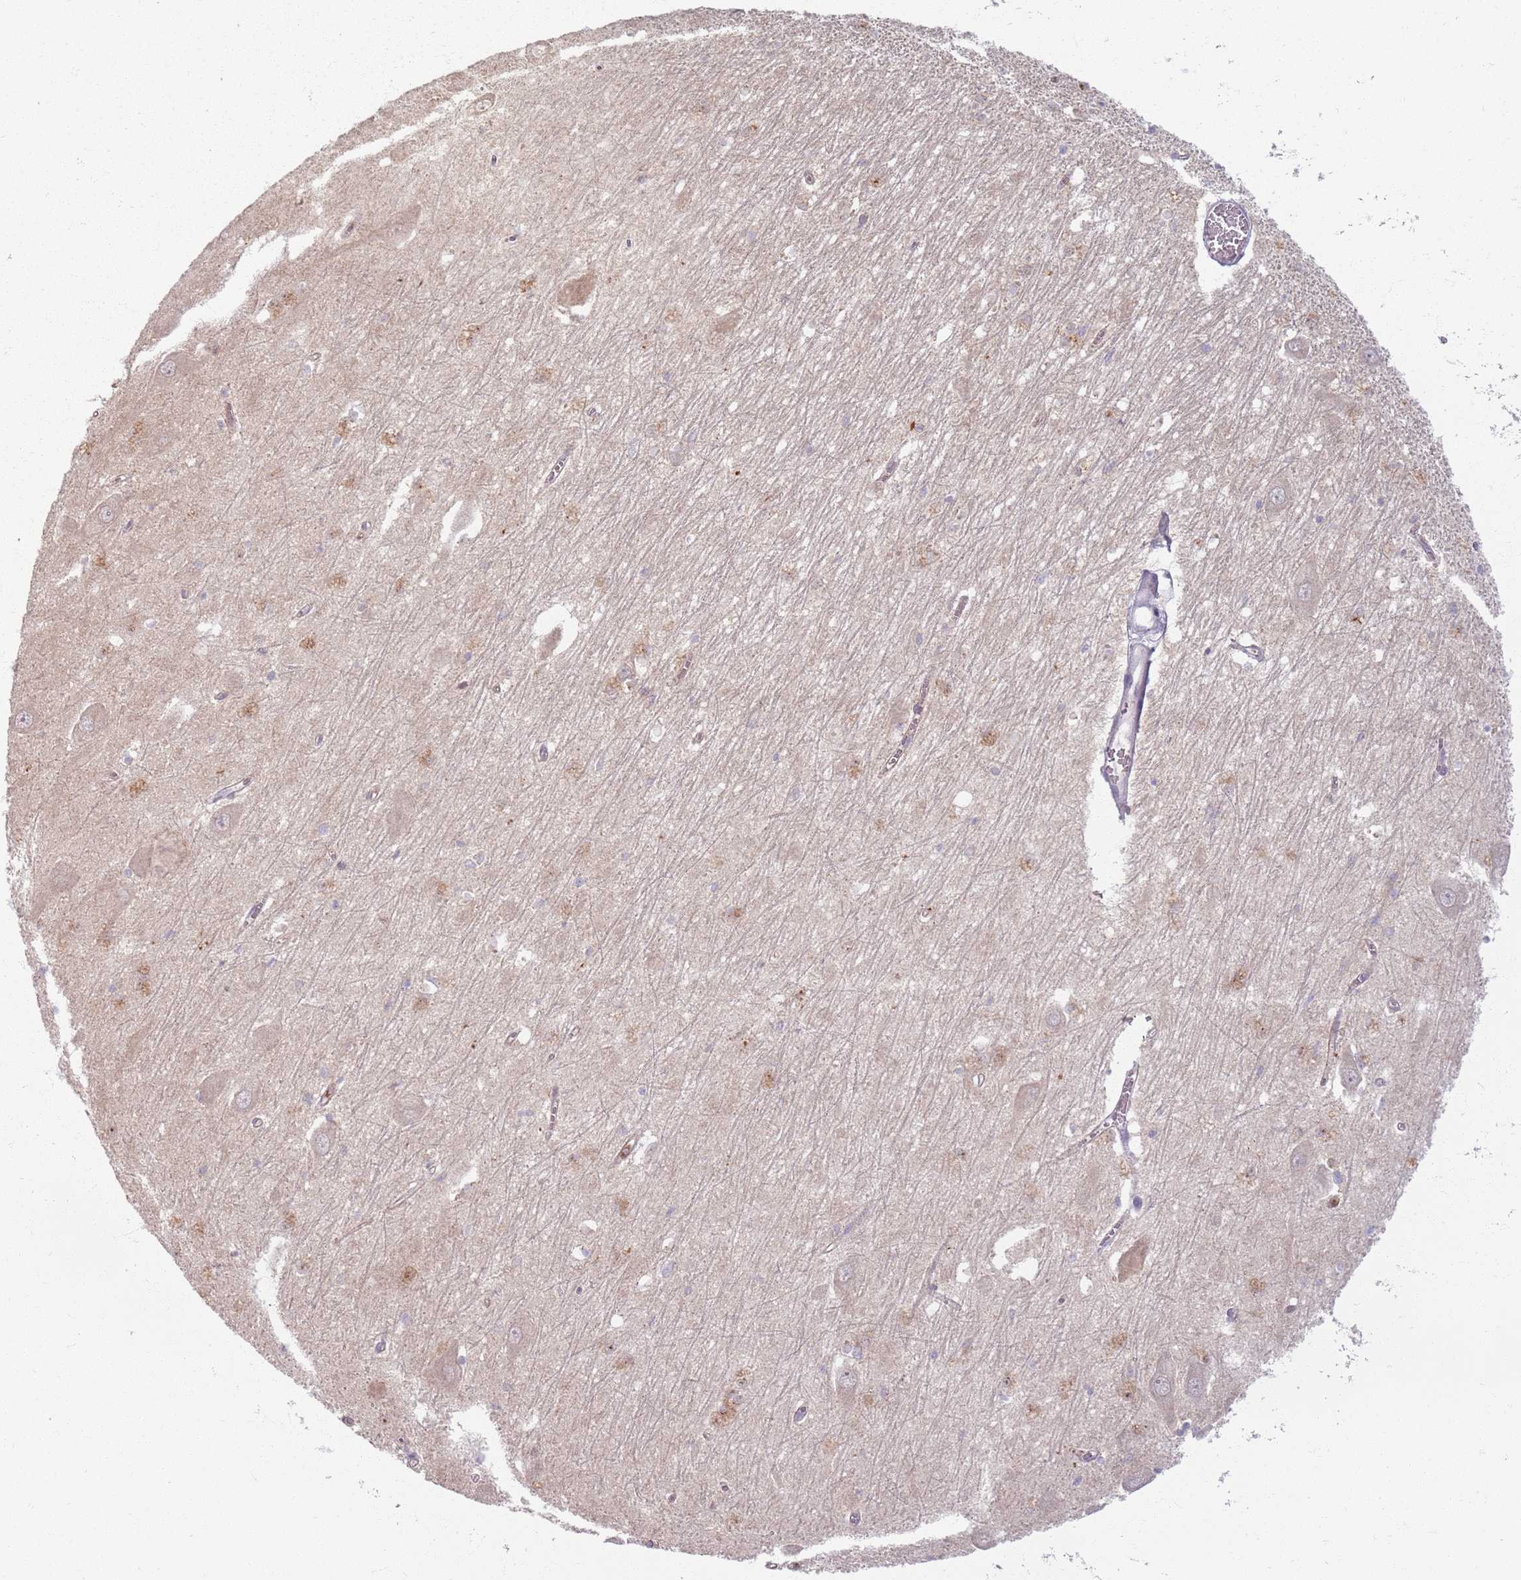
{"staining": {"intensity": "negative", "quantity": "none", "location": "none"}, "tissue": "hippocampus", "cell_type": "Glial cells", "image_type": "normal", "snomed": [{"axis": "morphology", "description": "Normal tissue, NOS"}, {"axis": "topography", "description": "Hippocampus"}], "caption": "An IHC micrograph of benign hippocampus is shown. There is no staining in glial cells of hippocampus.", "gene": "ZDHHC2", "patient": {"sex": "male", "age": 70}}